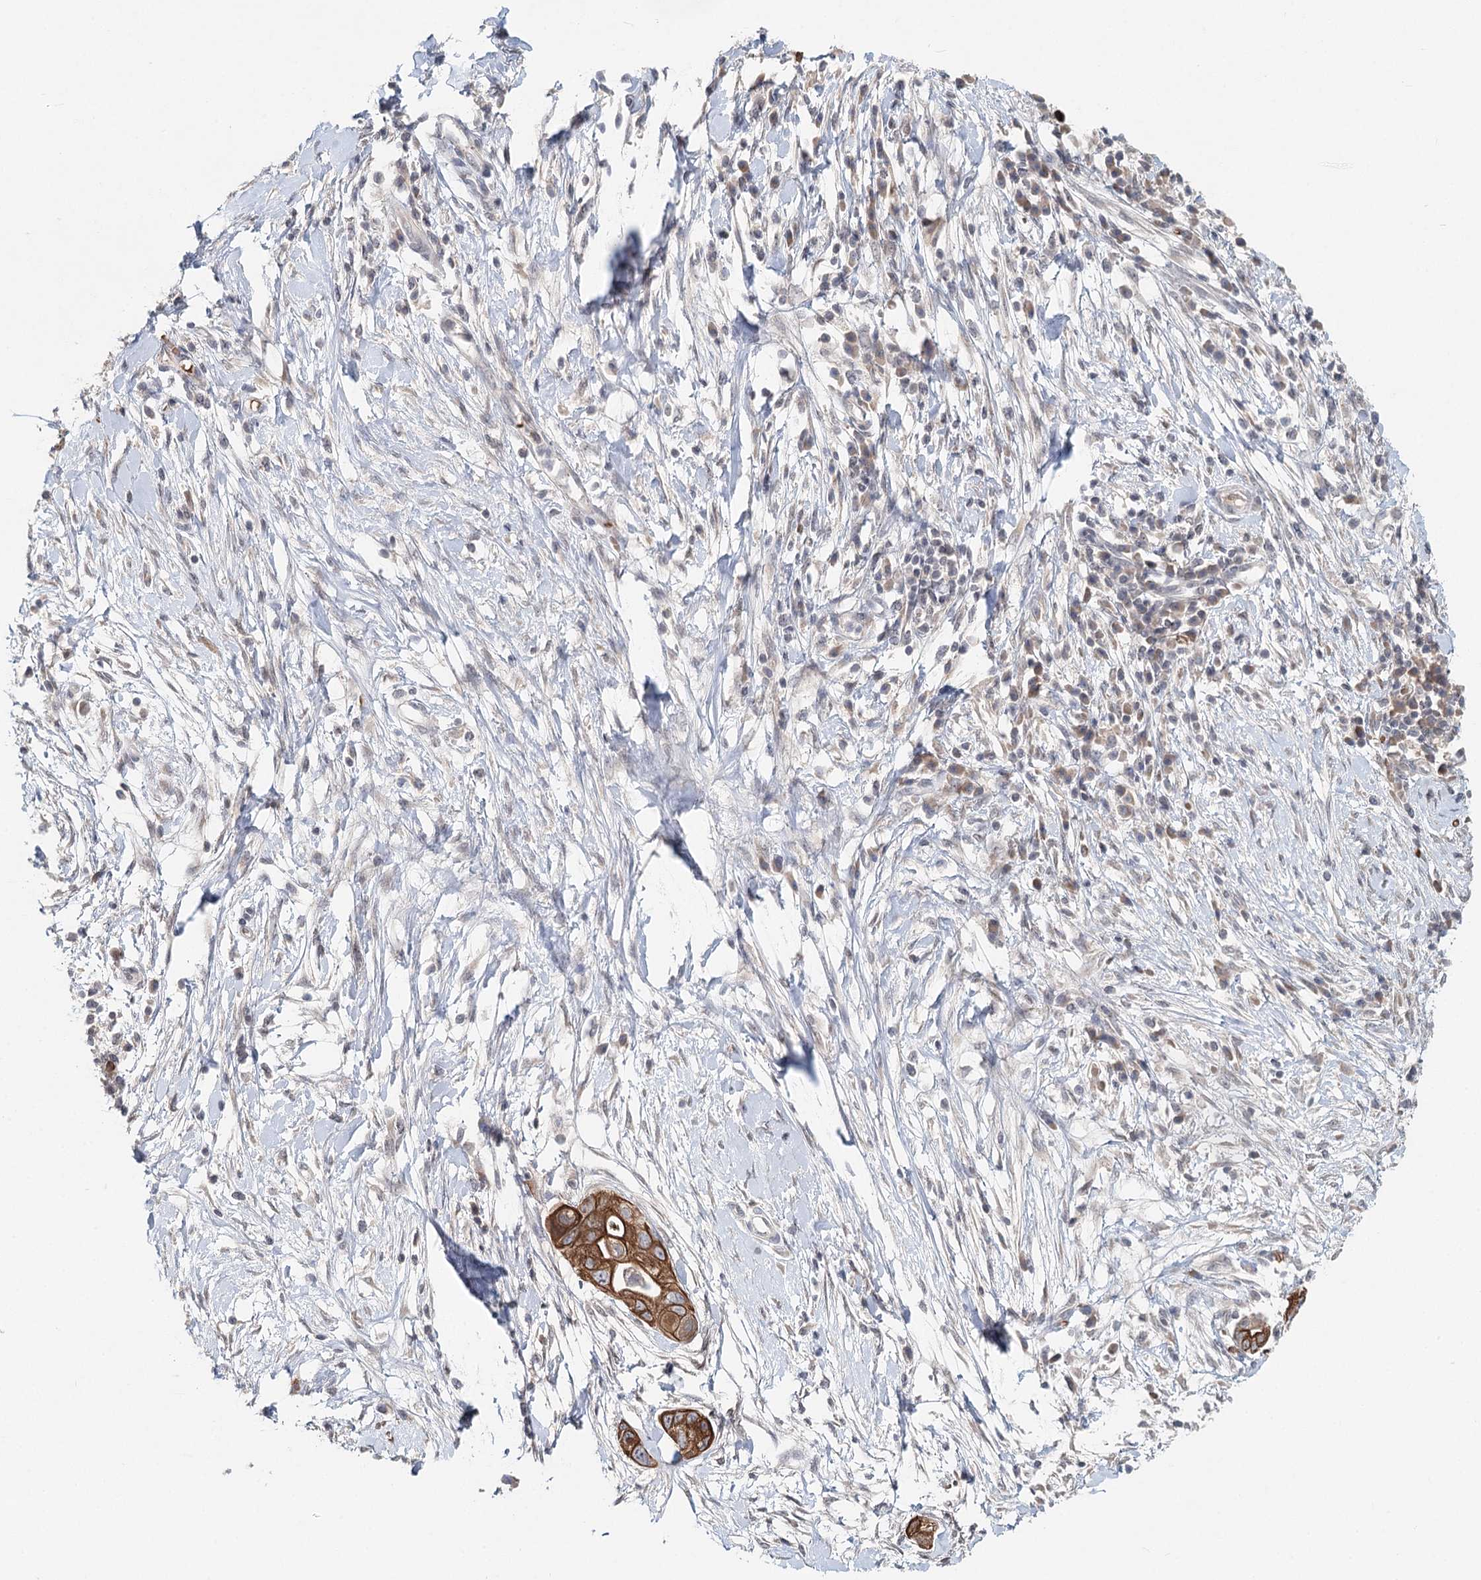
{"staining": {"intensity": "moderate", "quantity": ">75%", "location": "cytoplasmic/membranous"}, "tissue": "pancreatic cancer", "cell_type": "Tumor cells", "image_type": "cancer", "snomed": [{"axis": "morphology", "description": "Adenocarcinoma, NOS"}, {"axis": "topography", "description": "Pancreas"}], "caption": "Tumor cells show medium levels of moderate cytoplasmic/membranous expression in approximately >75% of cells in human pancreatic adenocarcinoma. (DAB IHC with brightfield microscopy, high magnification).", "gene": "FBXO7", "patient": {"sex": "male", "age": 68}}